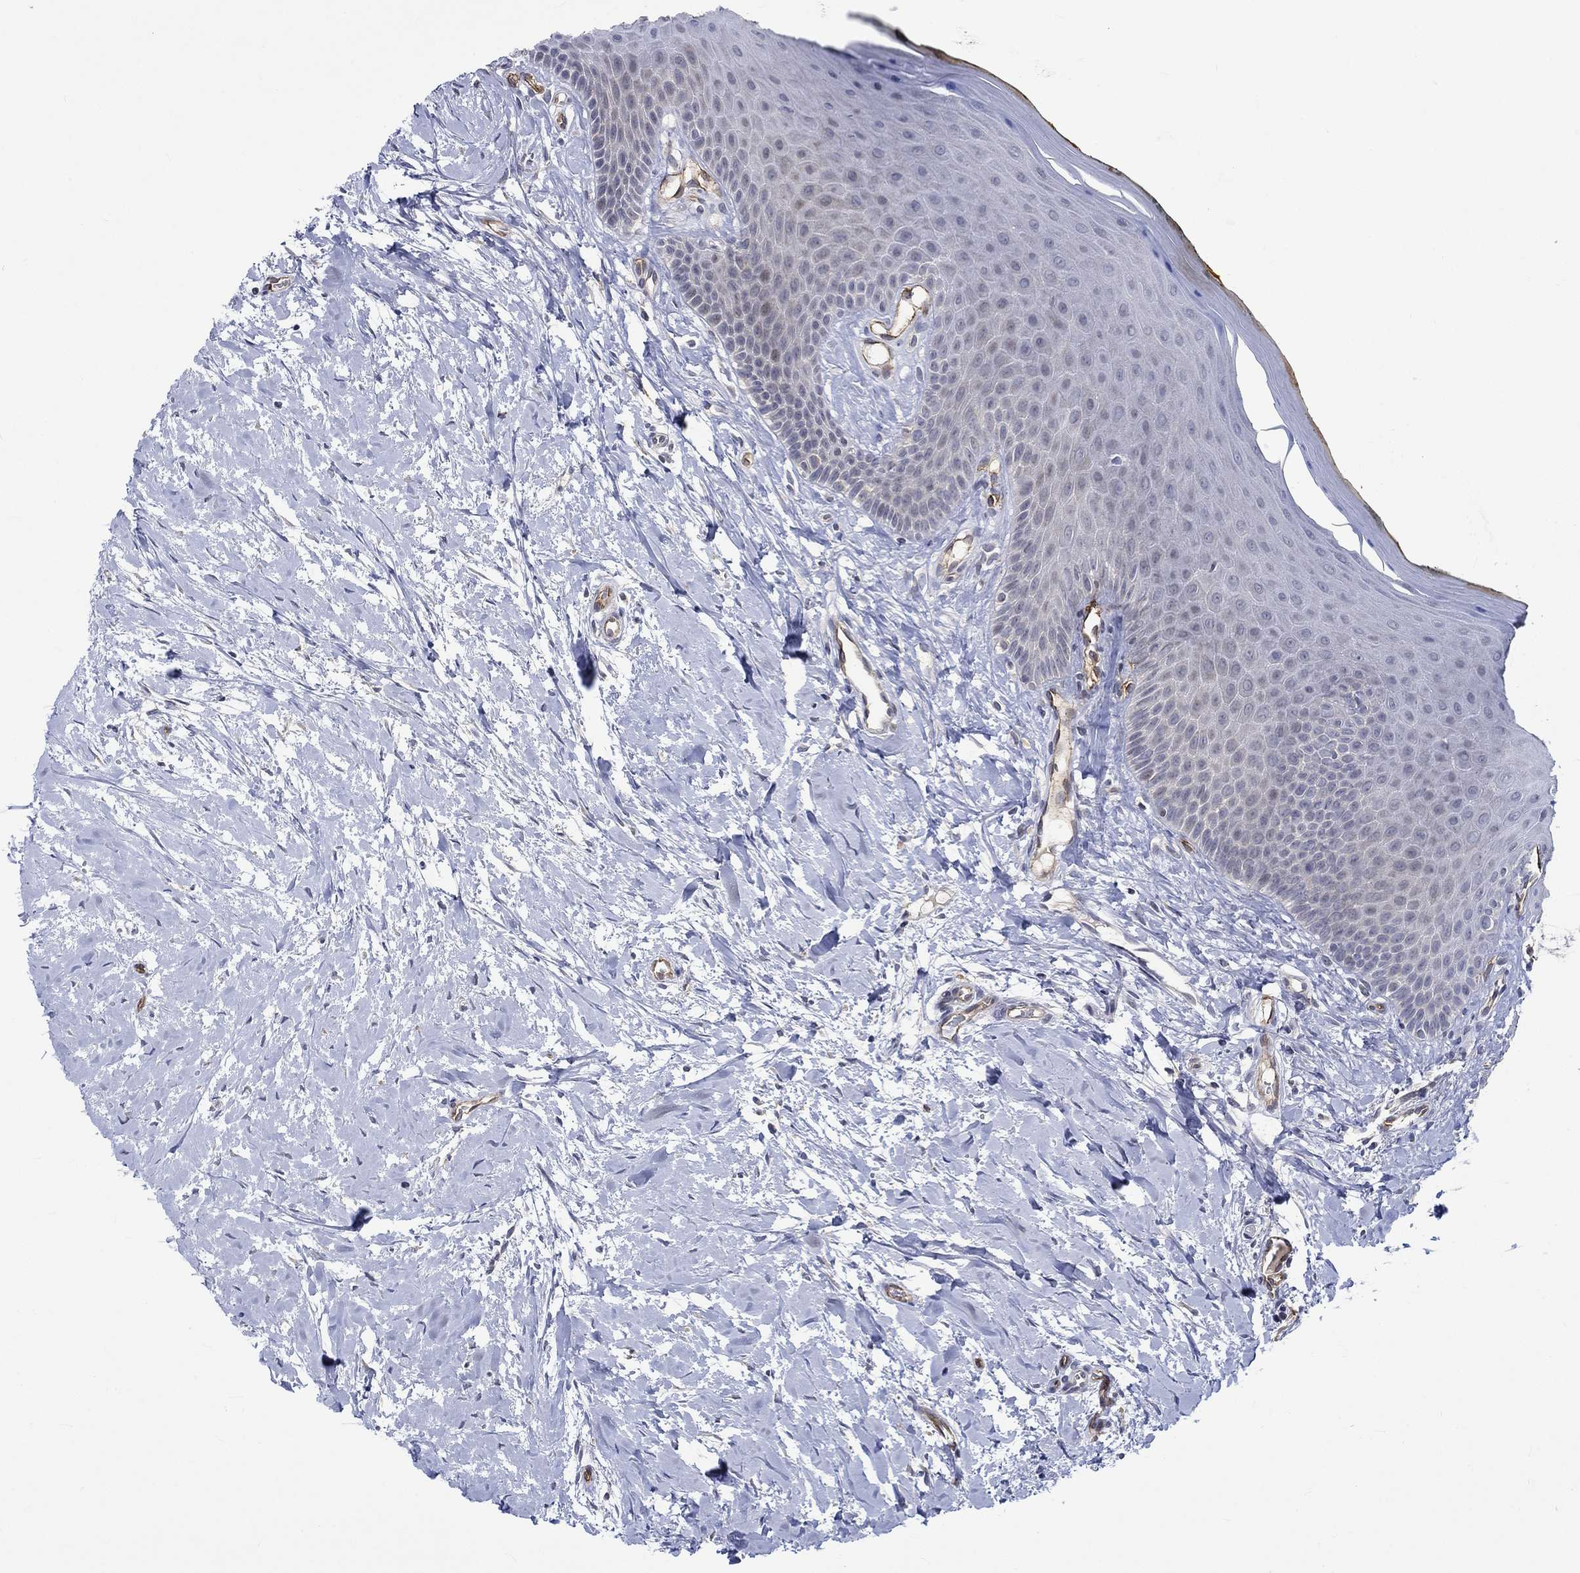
{"staining": {"intensity": "negative", "quantity": "none", "location": "none"}, "tissue": "oral mucosa", "cell_type": "Squamous epithelial cells", "image_type": "normal", "snomed": [{"axis": "morphology", "description": "Normal tissue, NOS"}, {"axis": "topography", "description": "Oral tissue"}], "caption": "This is an IHC photomicrograph of unremarkable oral mucosa. There is no positivity in squamous epithelial cells.", "gene": "GJA5", "patient": {"sex": "female", "age": 43}}